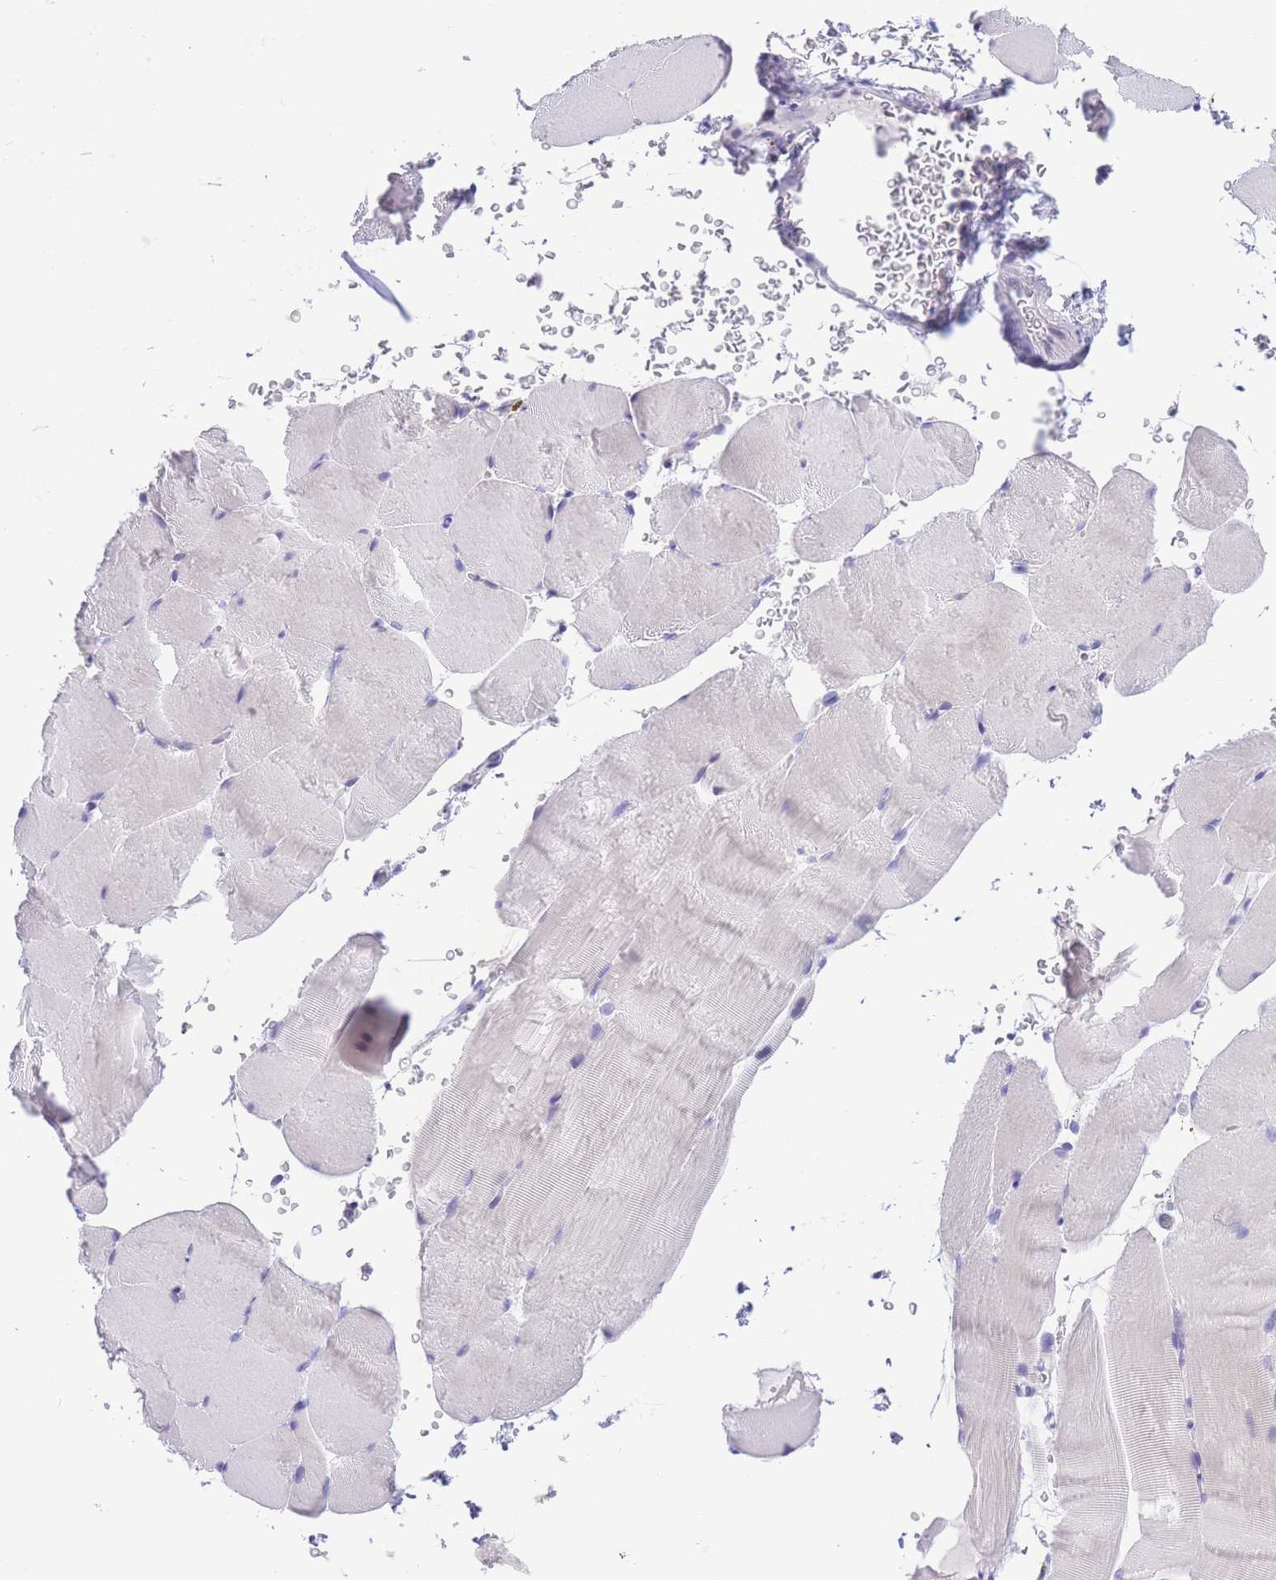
{"staining": {"intensity": "negative", "quantity": "none", "location": "none"}, "tissue": "skeletal muscle", "cell_type": "Myocytes", "image_type": "normal", "snomed": [{"axis": "morphology", "description": "Normal tissue, NOS"}, {"axis": "topography", "description": "Skeletal muscle"}, {"axis": "topography", "description": "Parathyroid gland"}], "caption": "High magnification brightfield microscopy of benign skeletal muscle stained with DAB (brown) and counterstained with hematoxylin (blue): myocytes show no significant positivity.", "gene": "TIFAB", "patient": {"sex": "female", "age": 37}}